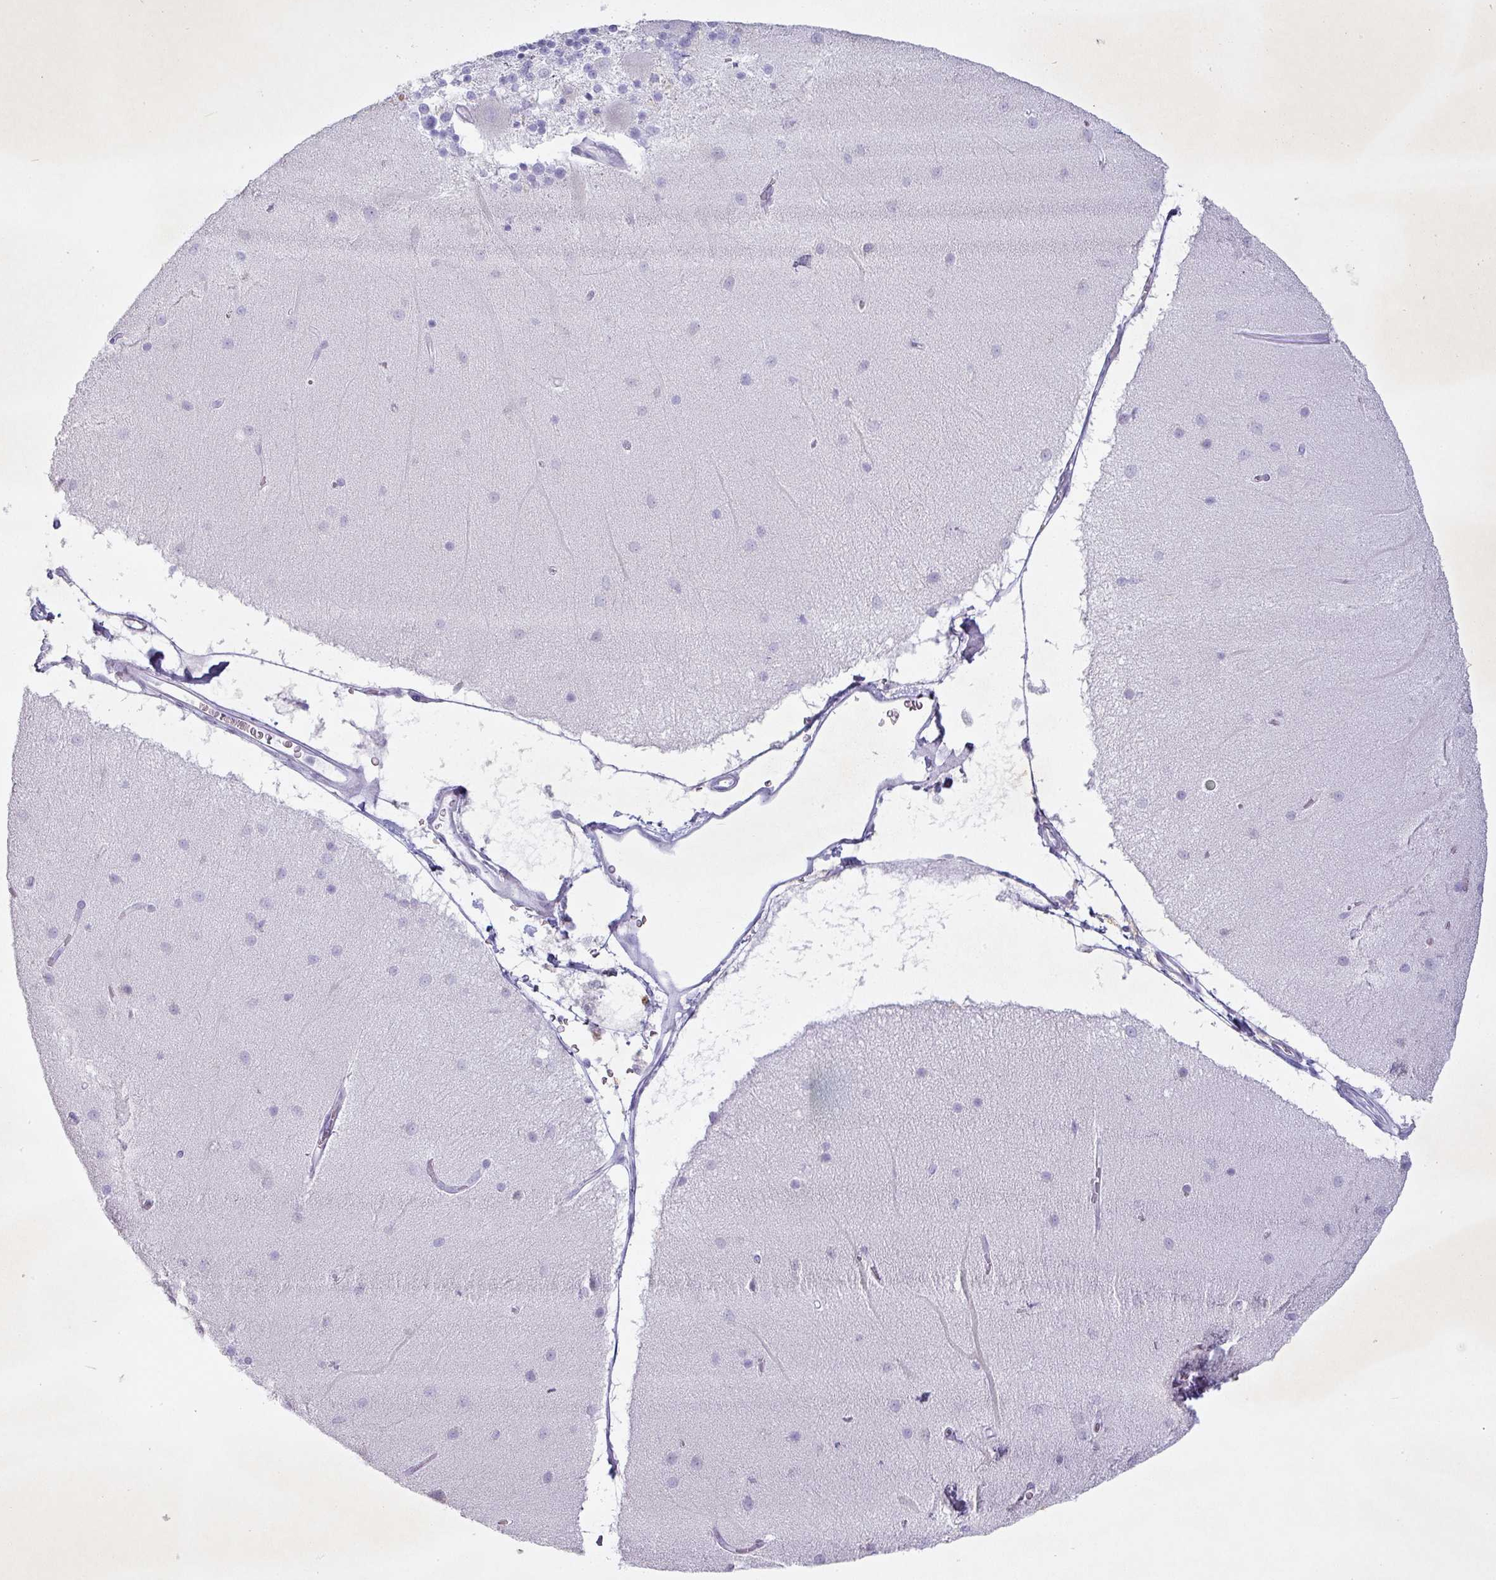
{"staining": {"intensity": "negative", "quantity": "none", "location": "none"}, "tissue": "cerebellum", "cell_type": "Cells in granular layer", "image_type": "normal", "snomed": [{"axis": "morphology", "description": "Normal tissue, NOS"}, {"axis": "topography", "description": "Cerebellum"}], "caption": "Image shows no significant protein staining in cells in granular layer of normal cerebellum.", "gene": "PGA3", "patient": {"sex": "female", "age": 54}}